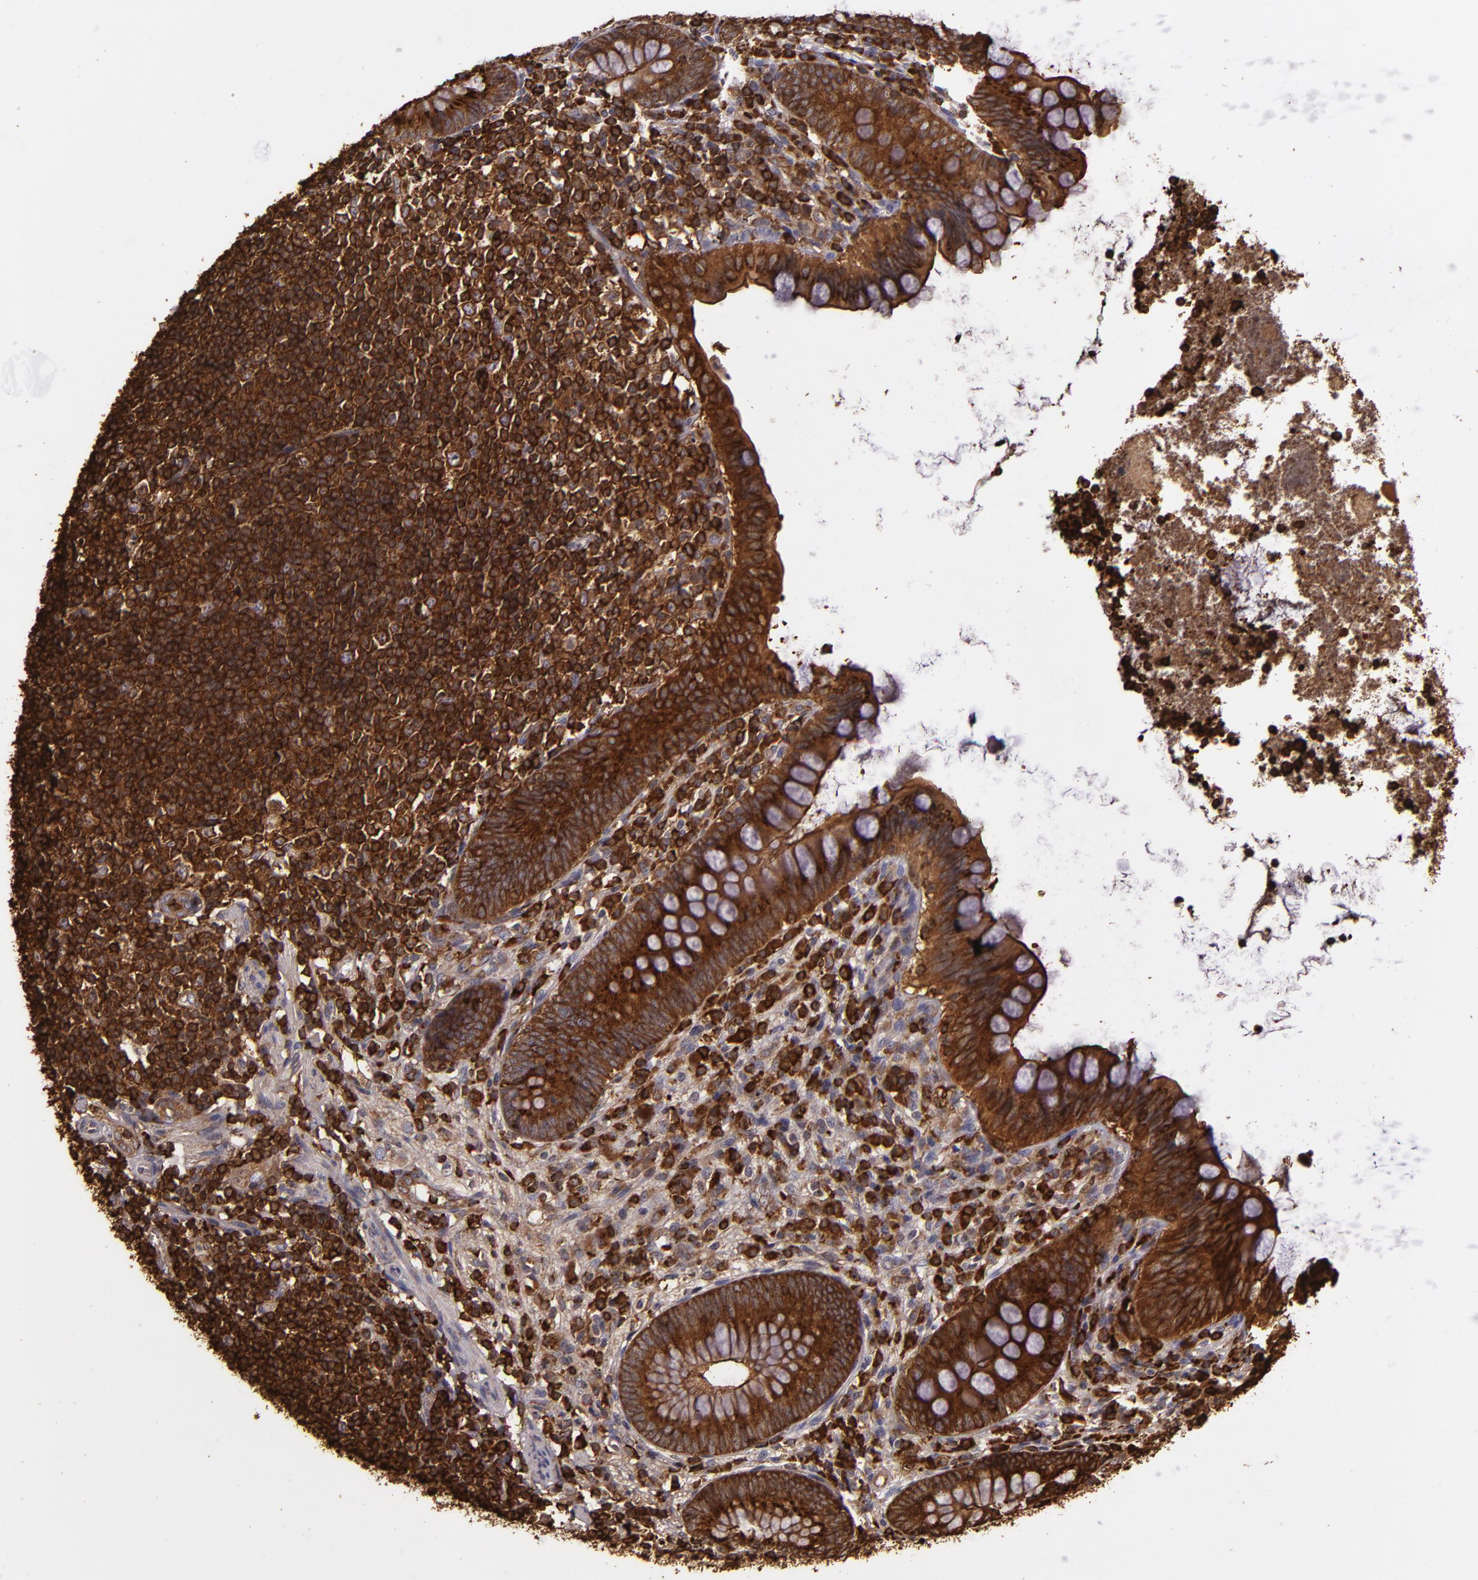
{"staining": {"intensity": "strong", "quantity": ">75%", "location": "cytoplasmic/membranous"}, "tissue": "appendix", "cell_type": "Glandular cells", "image_type": "normal", "snomed": [{"axis": "morphology", "description": "Normal tissue, NOS"}, {"axis": "topography", "description": "Appendix"}], "caption": "DAB immunohistochemical staining of benign human appendix demonstrates strong cytoplasmic/membranous protein expression in approximately >75% of glandular cells. The protein of interest is shown in brown color, while the nuclei are stained blue.", "gene": "SLC9A3R1", "patient": {"sex": "female", "age": 66}}